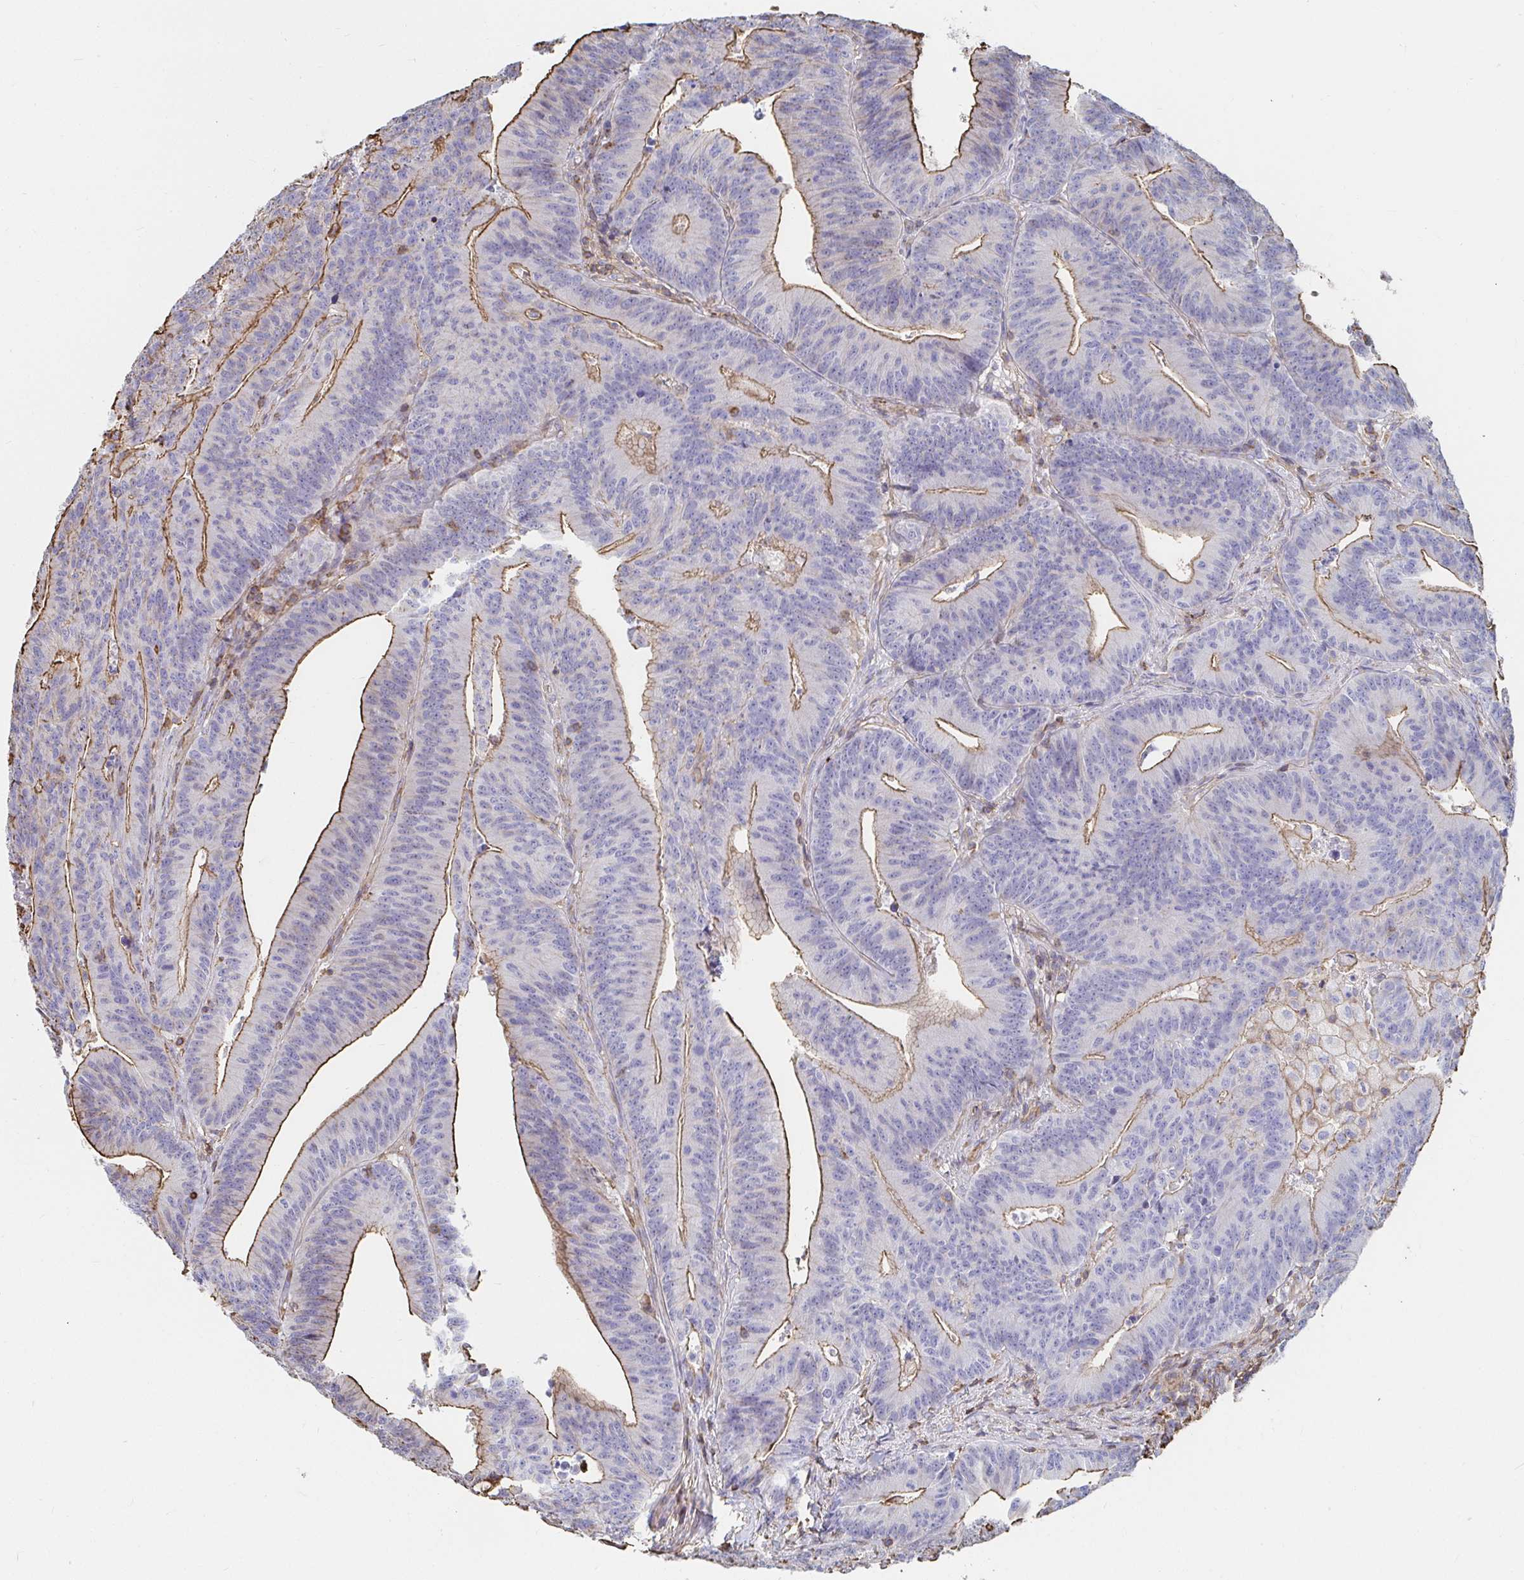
{"staining": {"intensity": "moderate", "quantity": "25%-75%", "location": "cytoplasmic/membranous"}, "tissue": "colorectal cancer", "cell_type": "Tumor cells", "image_type": "cancer", "snomed": [{"axis": "morphology", "description": "Adenocarcinoma, NOS"}, {"axis": "topography", "description": "Colon"}], "caption": "Colorectal adenocarcinoma was stained to show a protein in brown. There is medium levels of moderate cytoplasmic/membranous positivity in approximately 25%-75% of tumor cells. Immunohistochemistry stains the protein in brown and the nuclei are stained blue.", "gene": "PTPN14", "patient": {"sex": "female", "age": 78}}